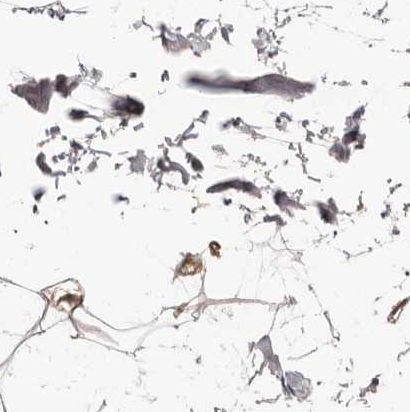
{"staining": {"intensity": "moderate", "quantity": ">75%", "location": "cytoplasmic/membranous"}, "tissue": "adipose tissue", "cell_type": "Adipocytes", "image_type": "normal", "snomed": [{"axis": "morphology", "description": "Normal tissue, NOS"}, {"axis": "topography", "description": "Soft tissue"}], "caption": "Adipocytes display medium levels of moderate cytoplasmic/membranous staining in about >75% of cells in unremarkable human adipose tissue. The protein of interest is stained brown, and the nuclei are stained in blue (DAB IHC with brightfield microscopy, high magnification).", "gene": "ZNF326", "patient": {"sex": "male", "age": 72}}